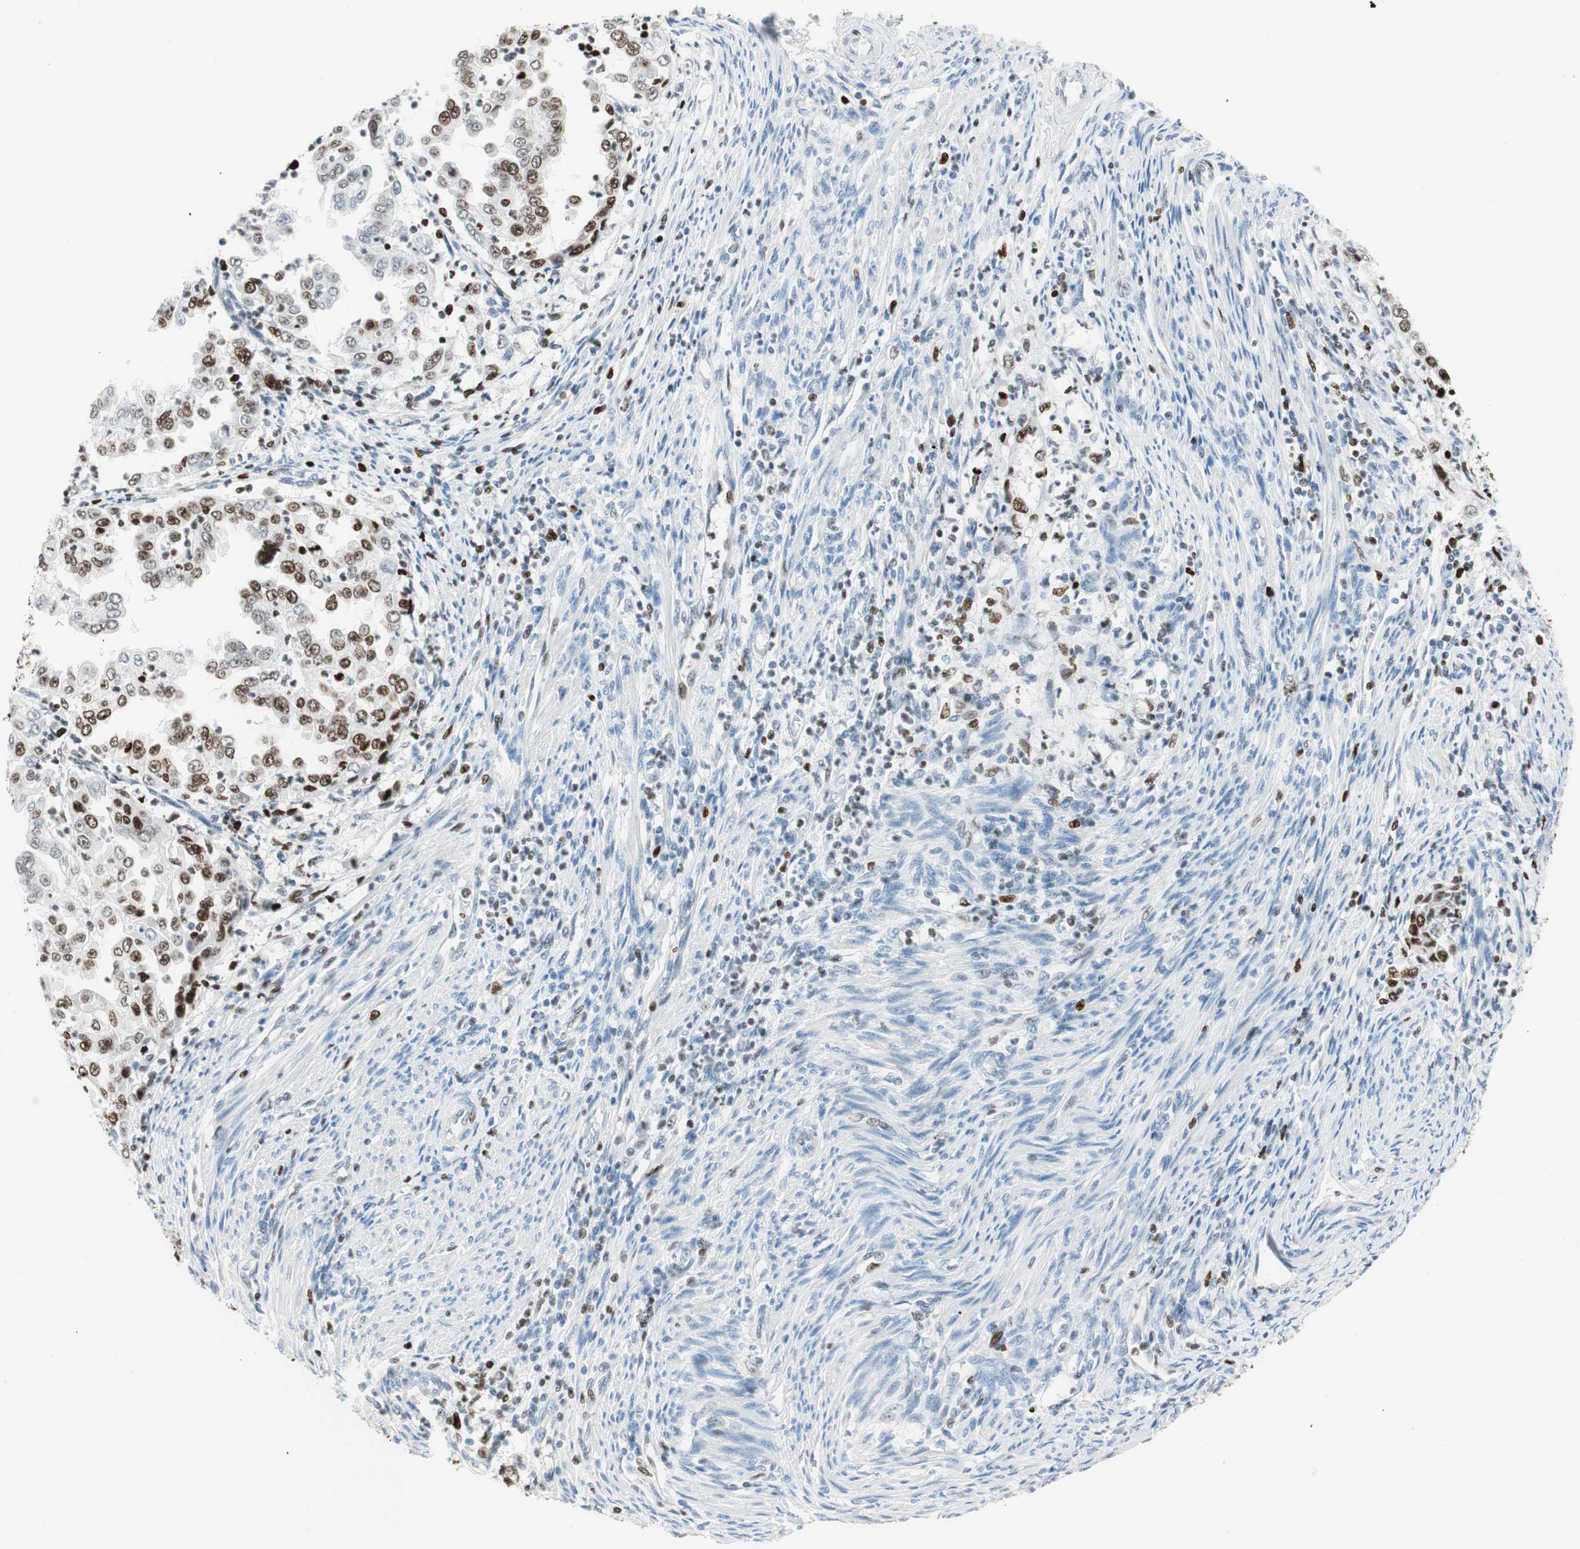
{"staining": {"intensity": "moderate", "quantity": "25%-75%", "location": "nuclear"}, "tissue": "endometrial cancer", "cell_type": "Tumor cells", "image_type": "cancer", "snomed": [{"axis": "morphology", "description": "Adenocarcinoma, NOS"}, {"axis": "topography", "description": "Endometrium"}], "caption": "Endometrial cancer stained with DAB IHC reveals medium levels of moderate nuclear staining in approximately 25%-75% of tumor cells.", "gene": "EZH2", "patient": {"sex": "female", "age": 85}}